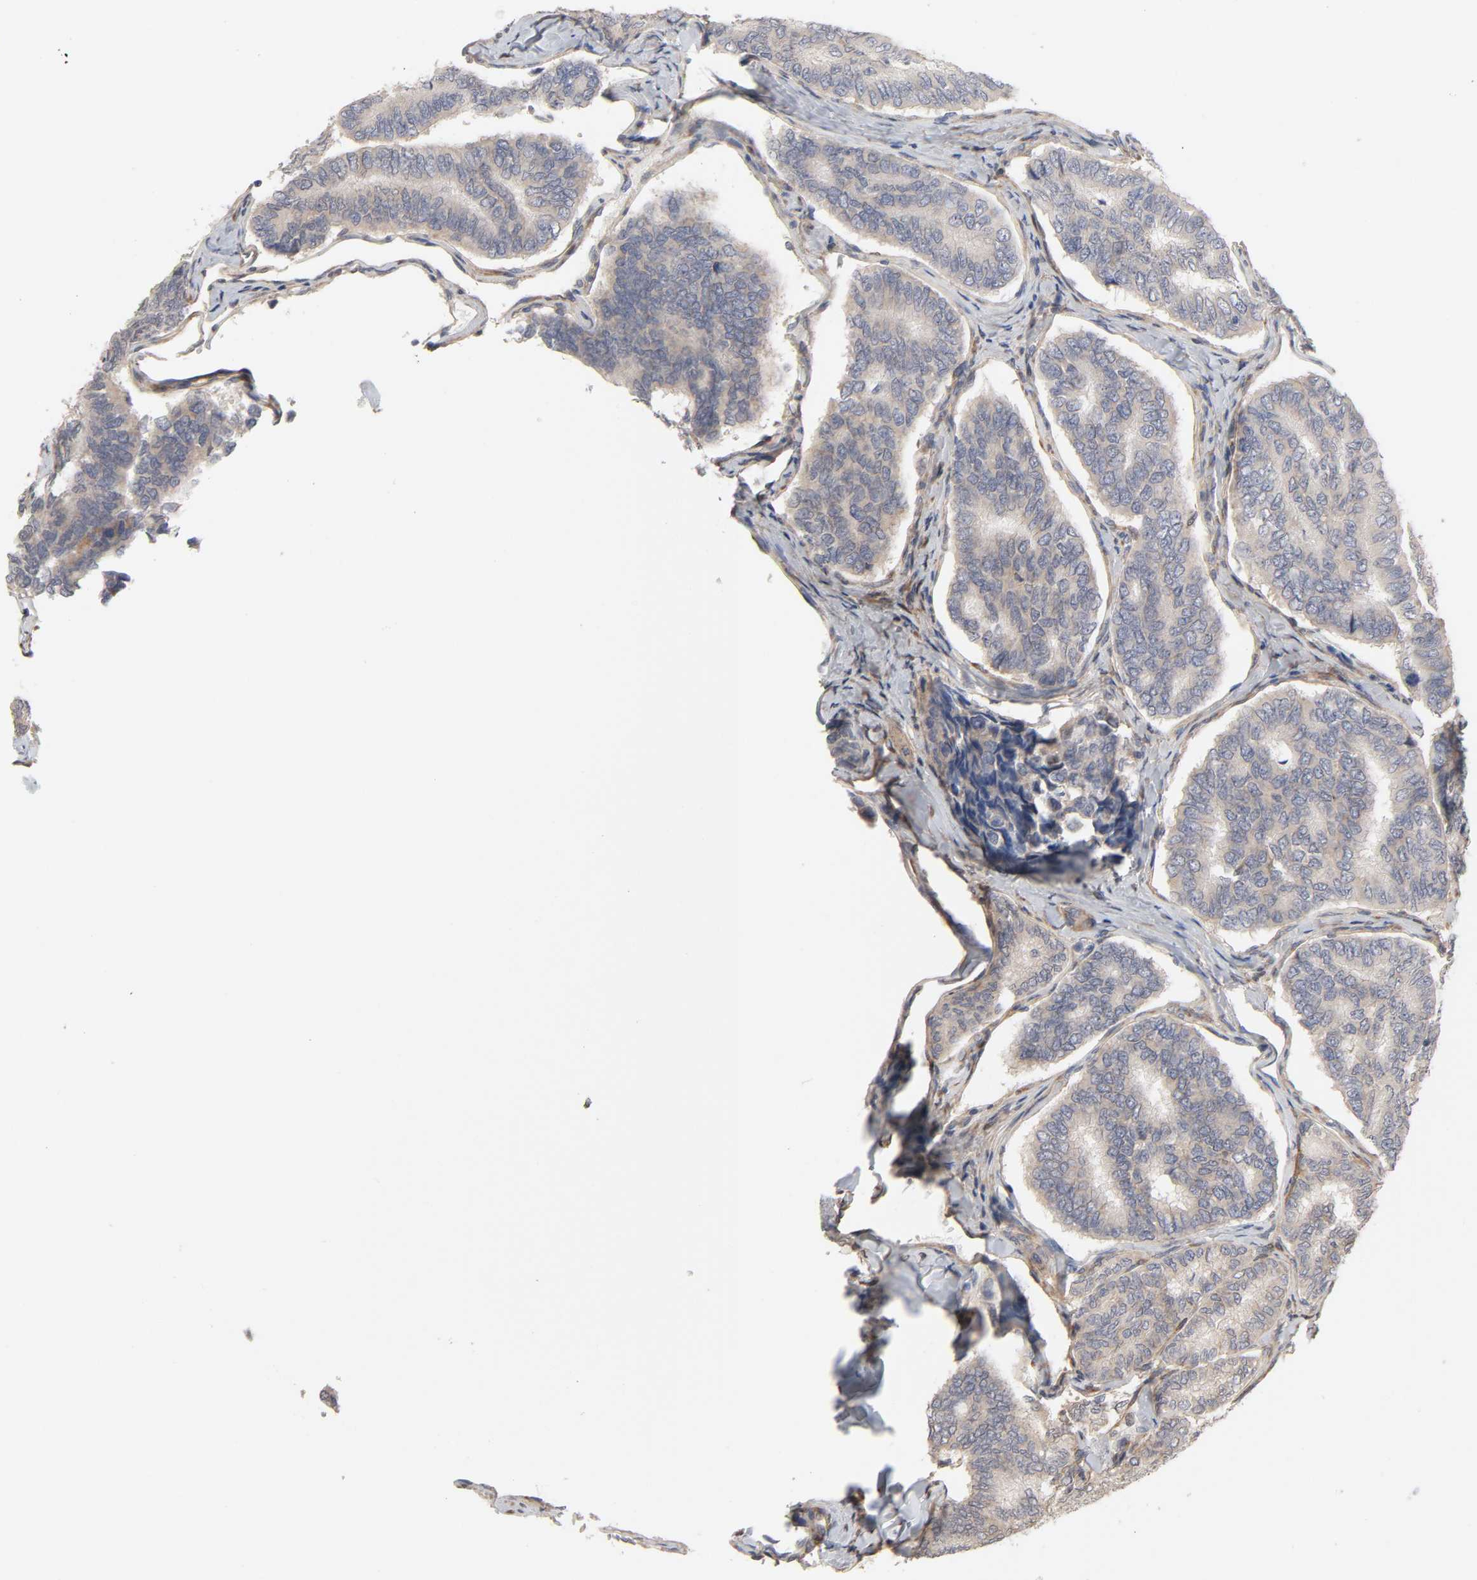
{"staining": {"intensity": "weak", "quantity": "25%-75%", "location": "cytoplasmic/membranous"}, "tissue": "thyroid cancer", "cell_type": "Tumor cells", "image_type": "cancer", "snomed": [{"axis": "morphology", "description": "Papillary adenocarcinoma, NOS"}, {"axis": "topography", "description": "Thyroid gland"}], "caption": "Immunohistochemical staining of human thyroid cancer (papillary adenocarcinoma) exhibits low levels of weak cytoplasmic/membranous protein staining in about 25%-75% of tumor cells. (brown staining indicates protein expression, while blue staining denotes nuclei).", "gene": "NDRG2", "patient": {"sex": "female", "age": 35}}